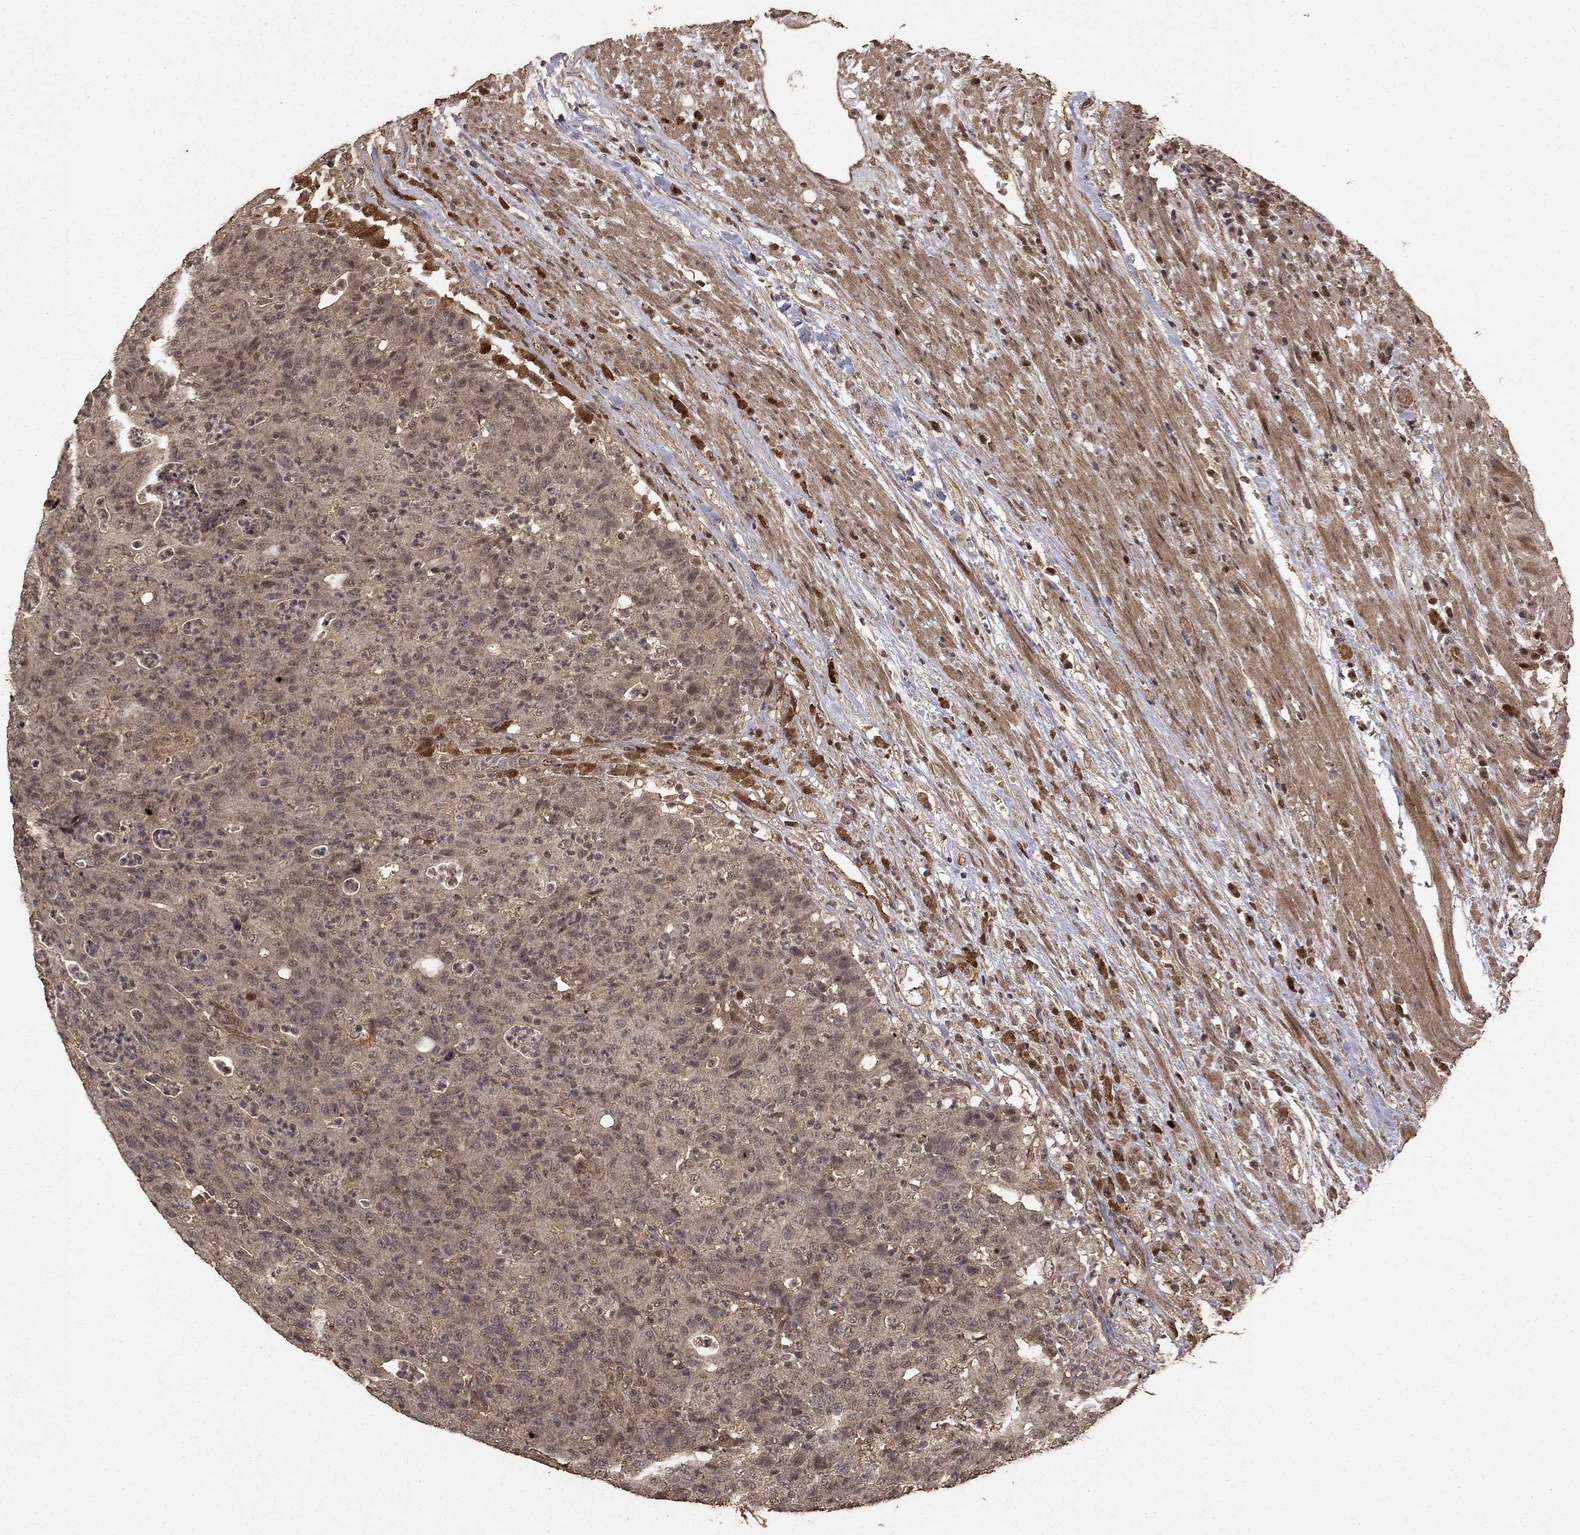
{"staining": {"intensity": "weak", "quantity": ">75%", "location": "cytoplasmic/membranous"}, "tissue": "colorectal cancer", "cell_type": "Tumor cells", "image_type": "cancer", "snomed": [{"axis": "morphology", "description": "Adenocarcinoma, NOS"}, {"axis": "topography", "description": "Colon"}], "caption": "IHC micrograph of neoplastic tissue: colorectal cancer stained using immunohistochemistry (IHC) shows low levels of weak protein expression localized specifically in the cytoplasmic/membranous of tumor cells, appearing as a cytoplasmic/membranous brown color.", "gene": "PRDM1", "patient": {"sex": "male", "age": 70}}